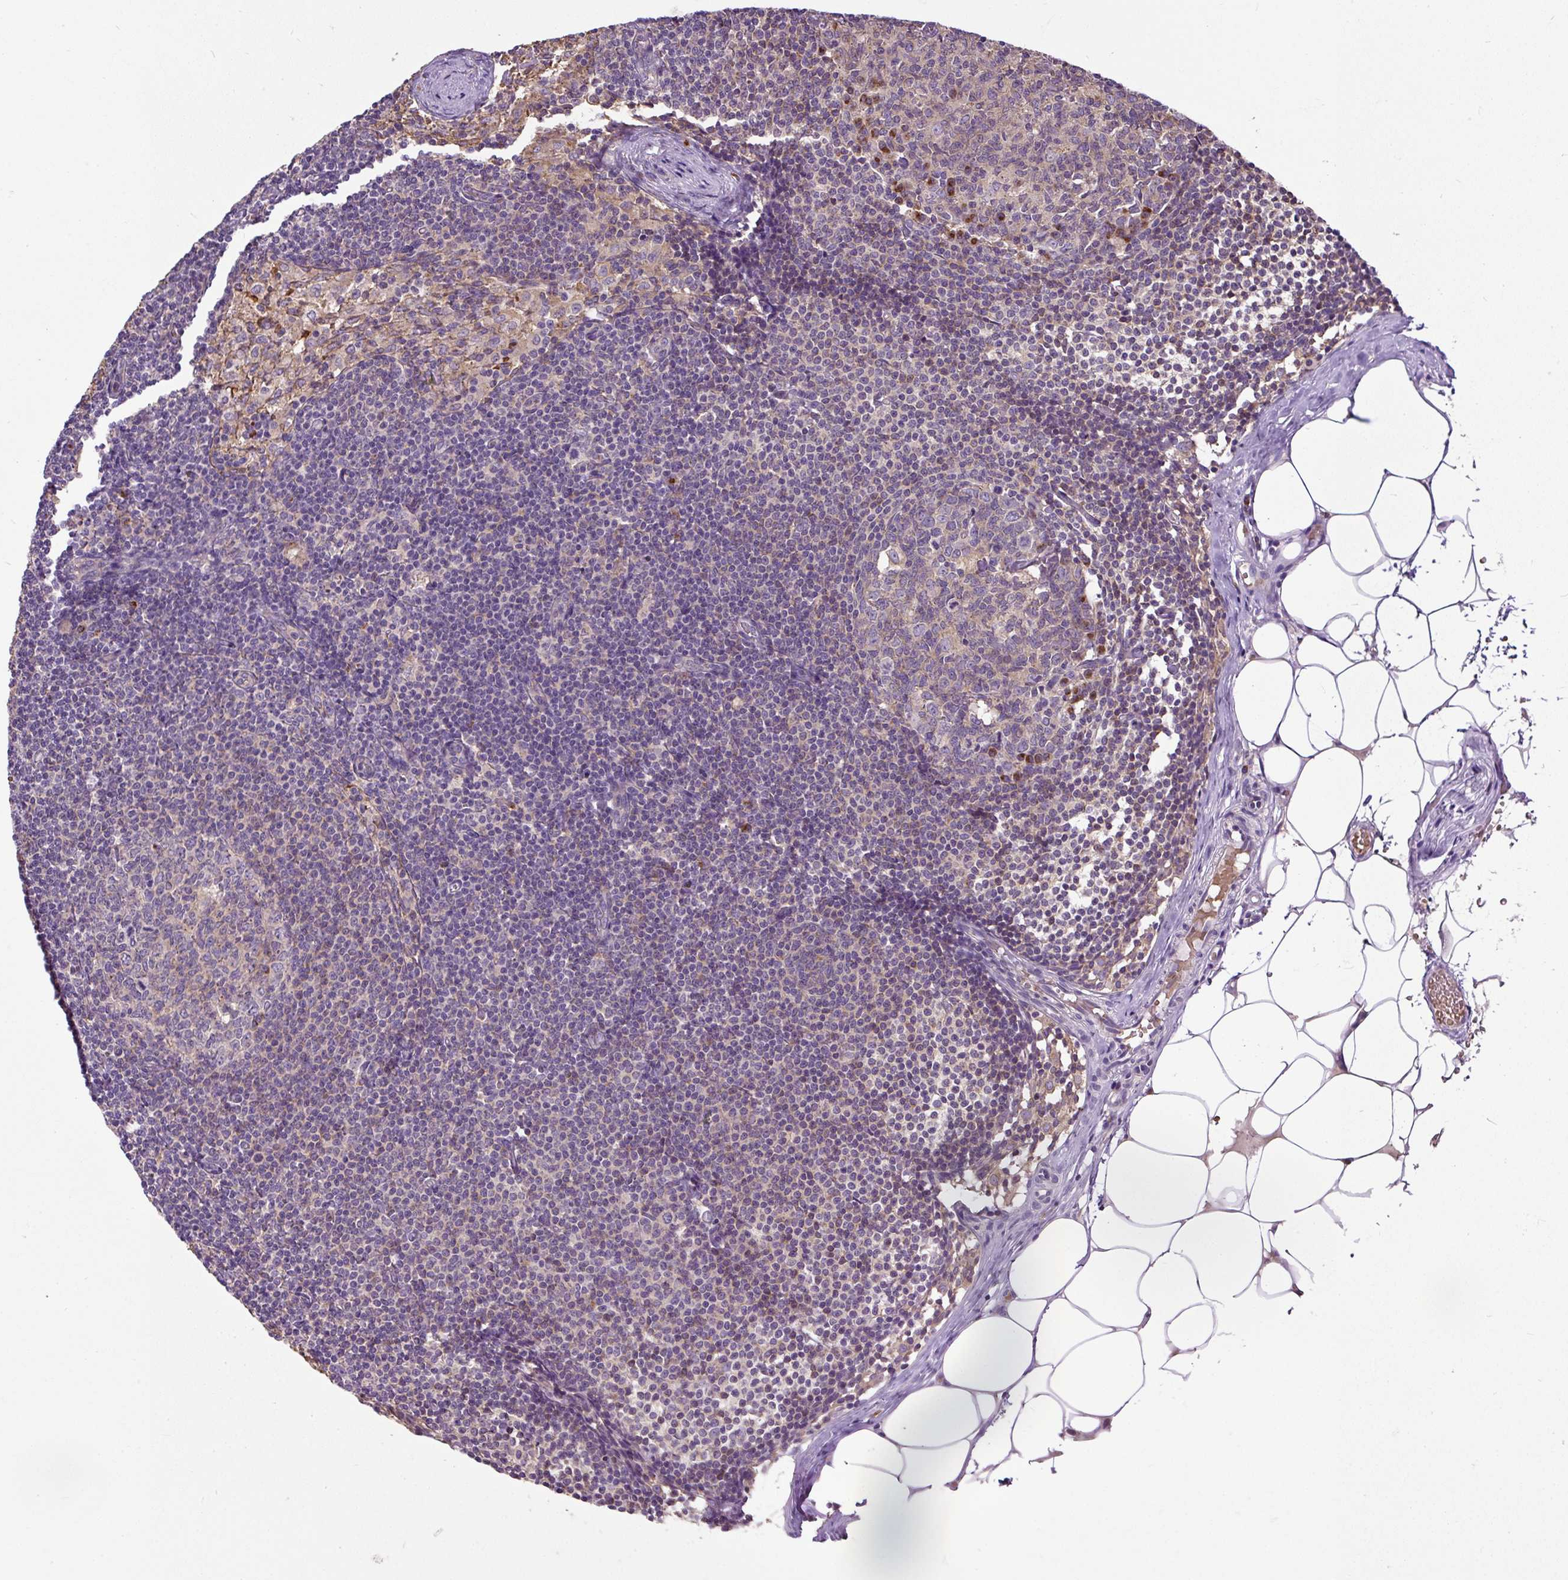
{"staining": {"intensity": "moderate", "quantity": "<25%", "location": "cytoplasmic/membranous"}, "tissue": "lymph node", "cell_type": "Germinal center cells", "image_type": "normal", "snomed": [{"axis": "morphology", "description": "Normal tissue, NOS"}, {"axis": "topography", "description": "Lymph node"}], "caption": "Immunohistochemistry (IHC) photomicrograph of normal lymph node: human lymph node stained using IHC shows low levels of moderate protein expression localized specifically in the cytoplasmic/membranous of germinal center cells, appearing as a cytoplasmic/membranous brown color.", "gene": "SMC4", "patient": {"sex": "male", "age": 49}}